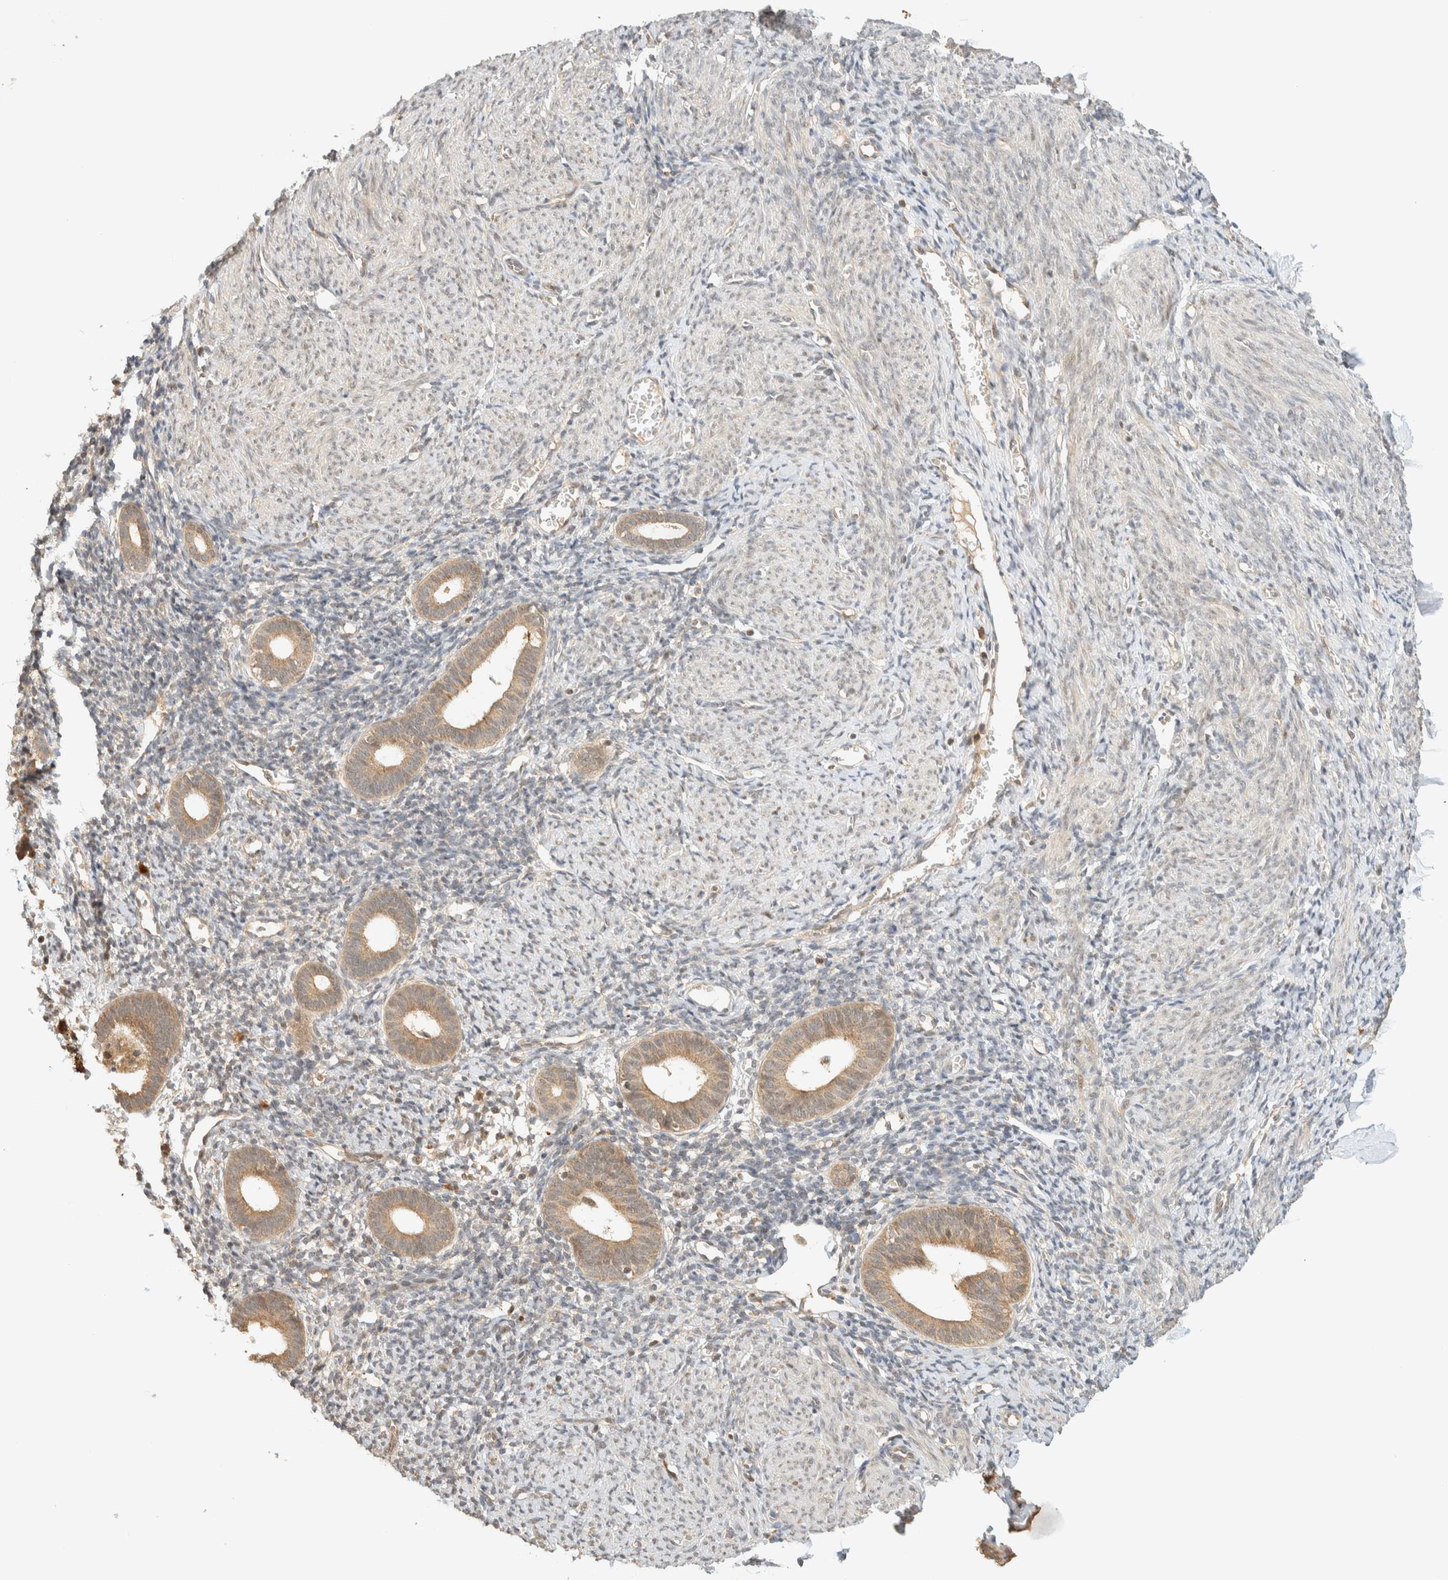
{"staining": {"intensity": "weak", "quantity": "<25%", "location": "cytoplasmic/membranous"}, "tissue": "endometrium", "cell_type": "Cells in endometrial stroma", "image_type": "normal", "snomed": [{"axis": "morphology", "description": "Normal tissue, NOS"}, {"axis": "morphology", "description": "Adenocarcinoma, NOS"}, {"axis": "topography", "description": "Endometrium"}], "caption": "Immunohistochemistry histopathology image of normal endometrium stained for a protein (brown), which displays no expression in cells in endometrial stroma.", "gene": "ZBTB34", "patient": {"sex": "female", "age": 57}}